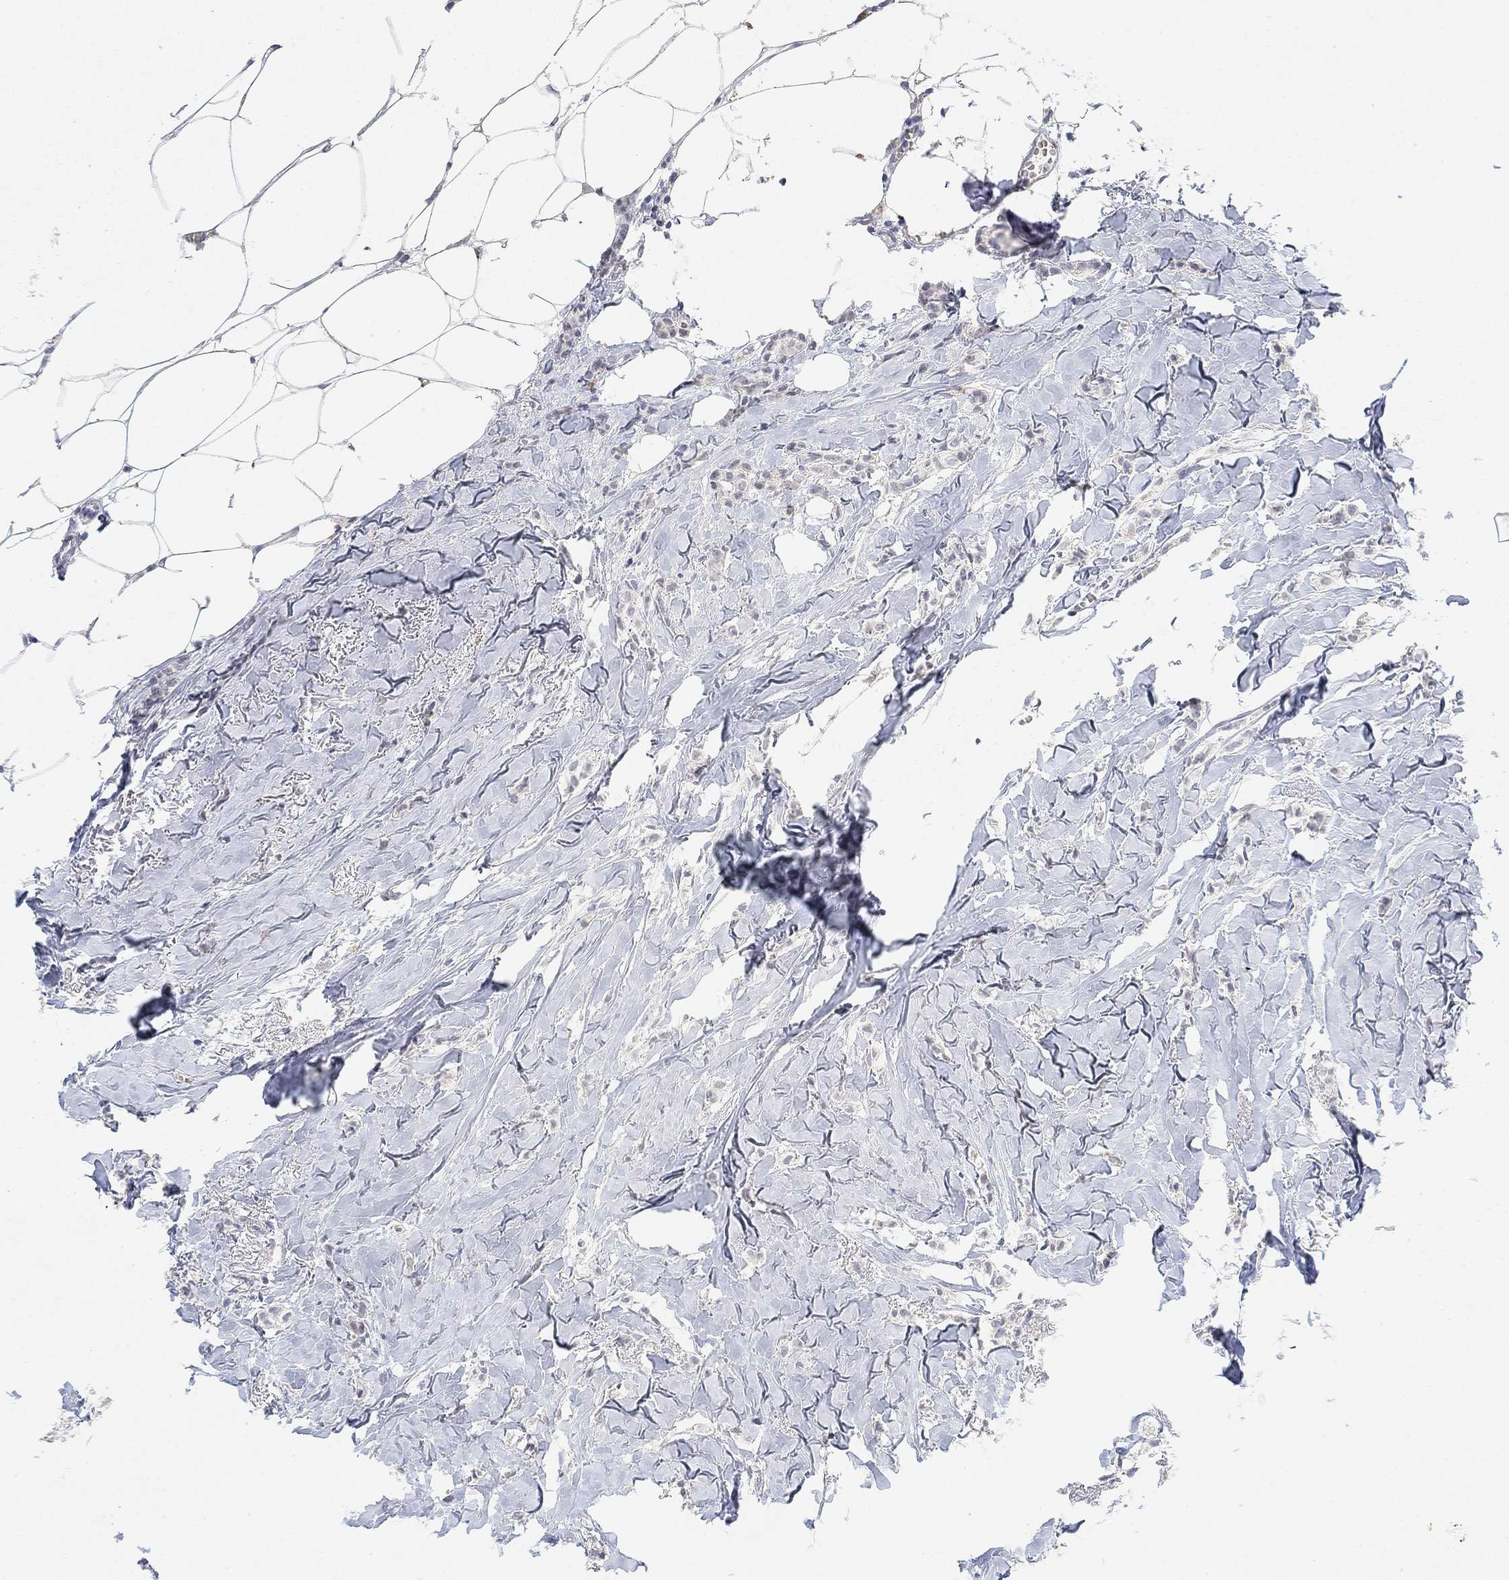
{"staining": {"intensity": "negative", "quantity": "none", "location": "none"}, "tissue": "breast cancer", "cell_type": "Tumor cells", "image_type": "cancer", "snomed": [{"axis": "morphology", "description": "Duct carcinoma"}, {"axis": "topography", "description": "Breast"}], "caption": "High power microscopy histopathology image of an IHC micrograph of breast cancer (intraductal carcinoma), revealing no significant expression in tumor cells. (DAB IHC visualized using brightfield microscopy, high magnification).", "gene": "VAT1L", "patient": {"sex": "female", "age": 85}}